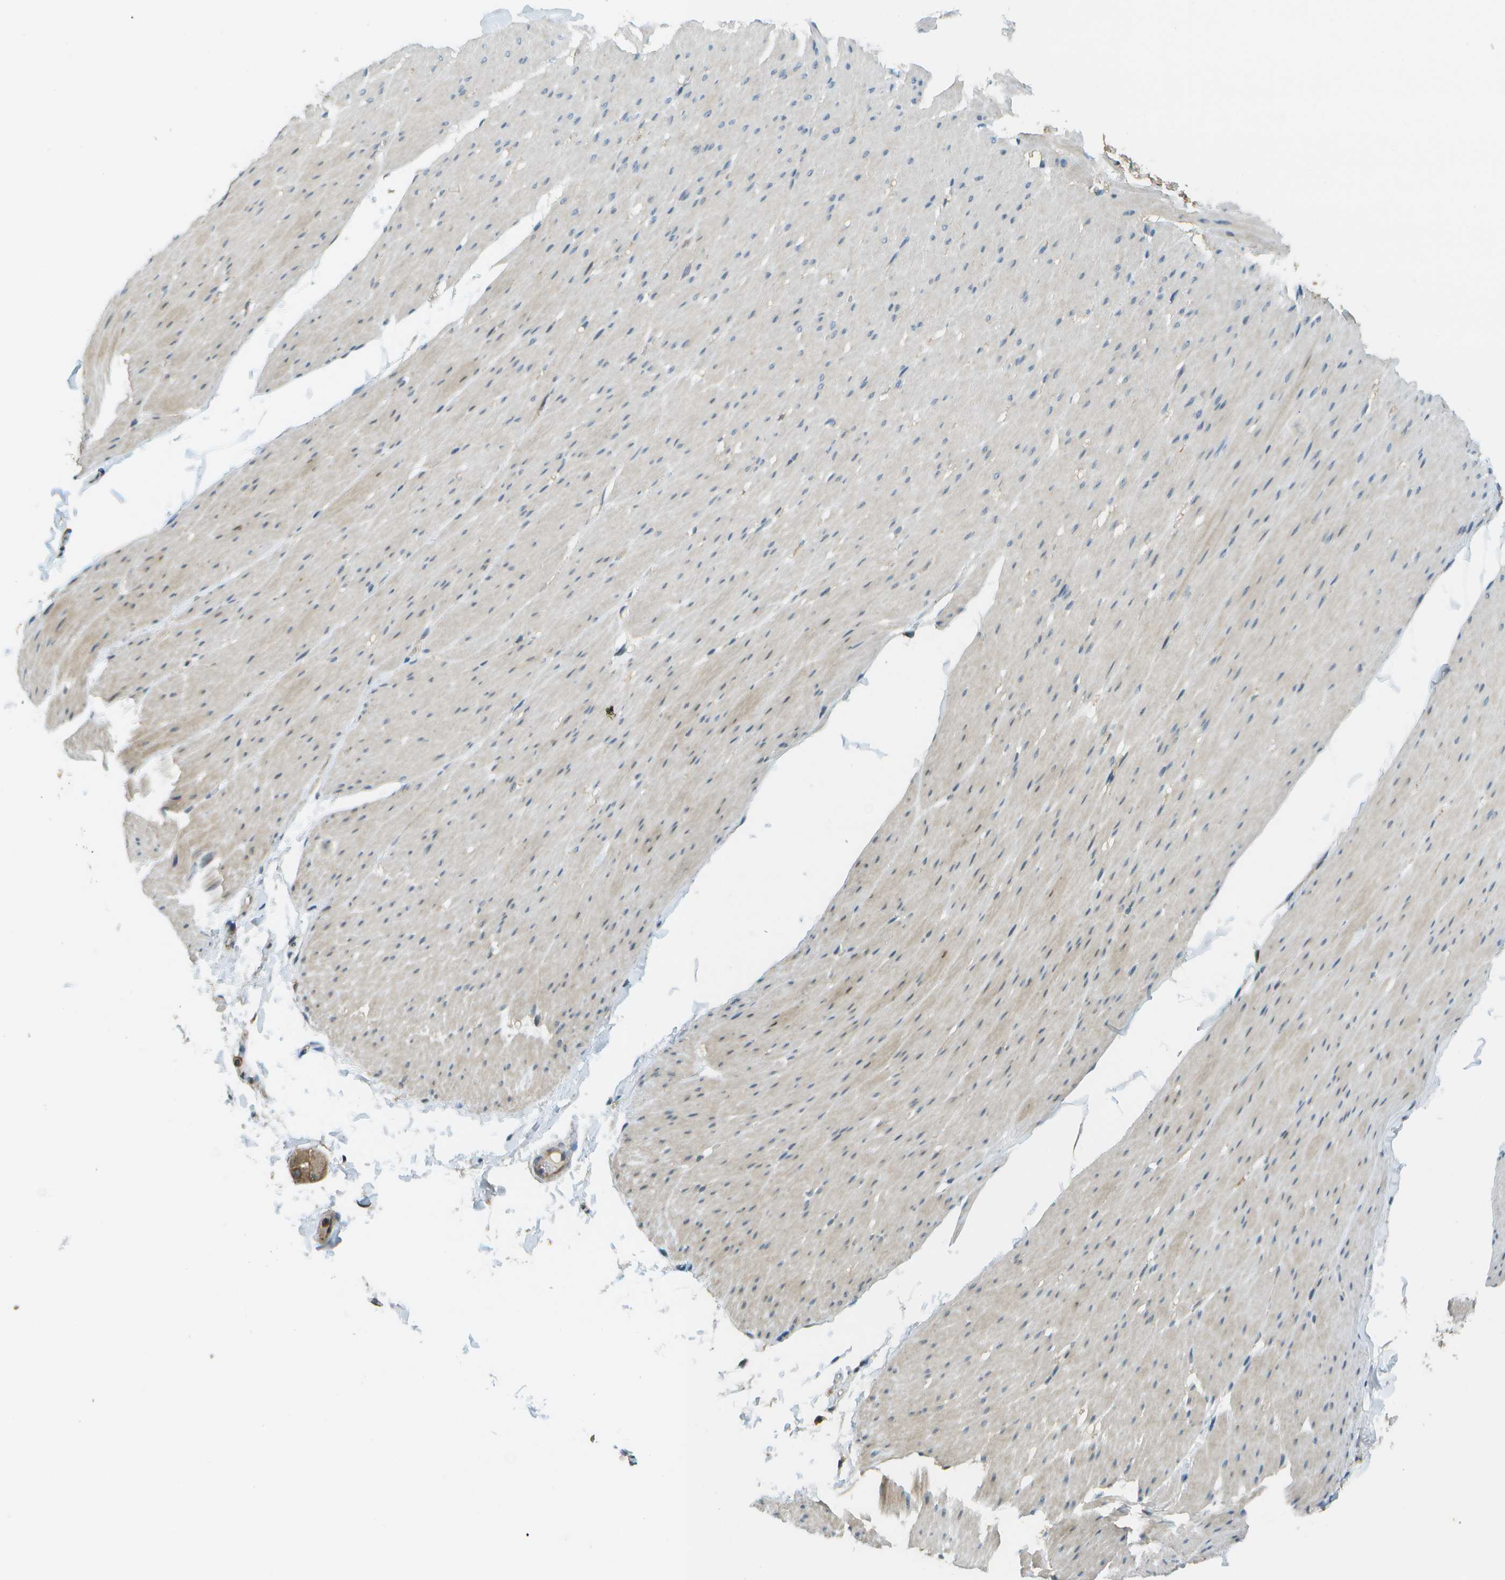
{"staining": {"intensity": "weak", "quantity": "25%-75%", "location": "cytoplasmic/membranous"}, "tissue": "smooth muscle", "cell_type": "Smooth muscle cells", "image_type": "normal", "snomed": [{"axis": "morphology", "description": "Normal tissue, NOS"}, {"axis": "topography", "description": "Smooth muscle"}, {"axis": "topography", "description": "Colon"}], "caption": "Protein expression analysis of normal smooth muscle reveals weak cytoplasmic/membranous positivity in about 25%-75% of smooth muscle cells.", "gene": "LRRC66", "patient": {"sex": "male", "age": 67}}